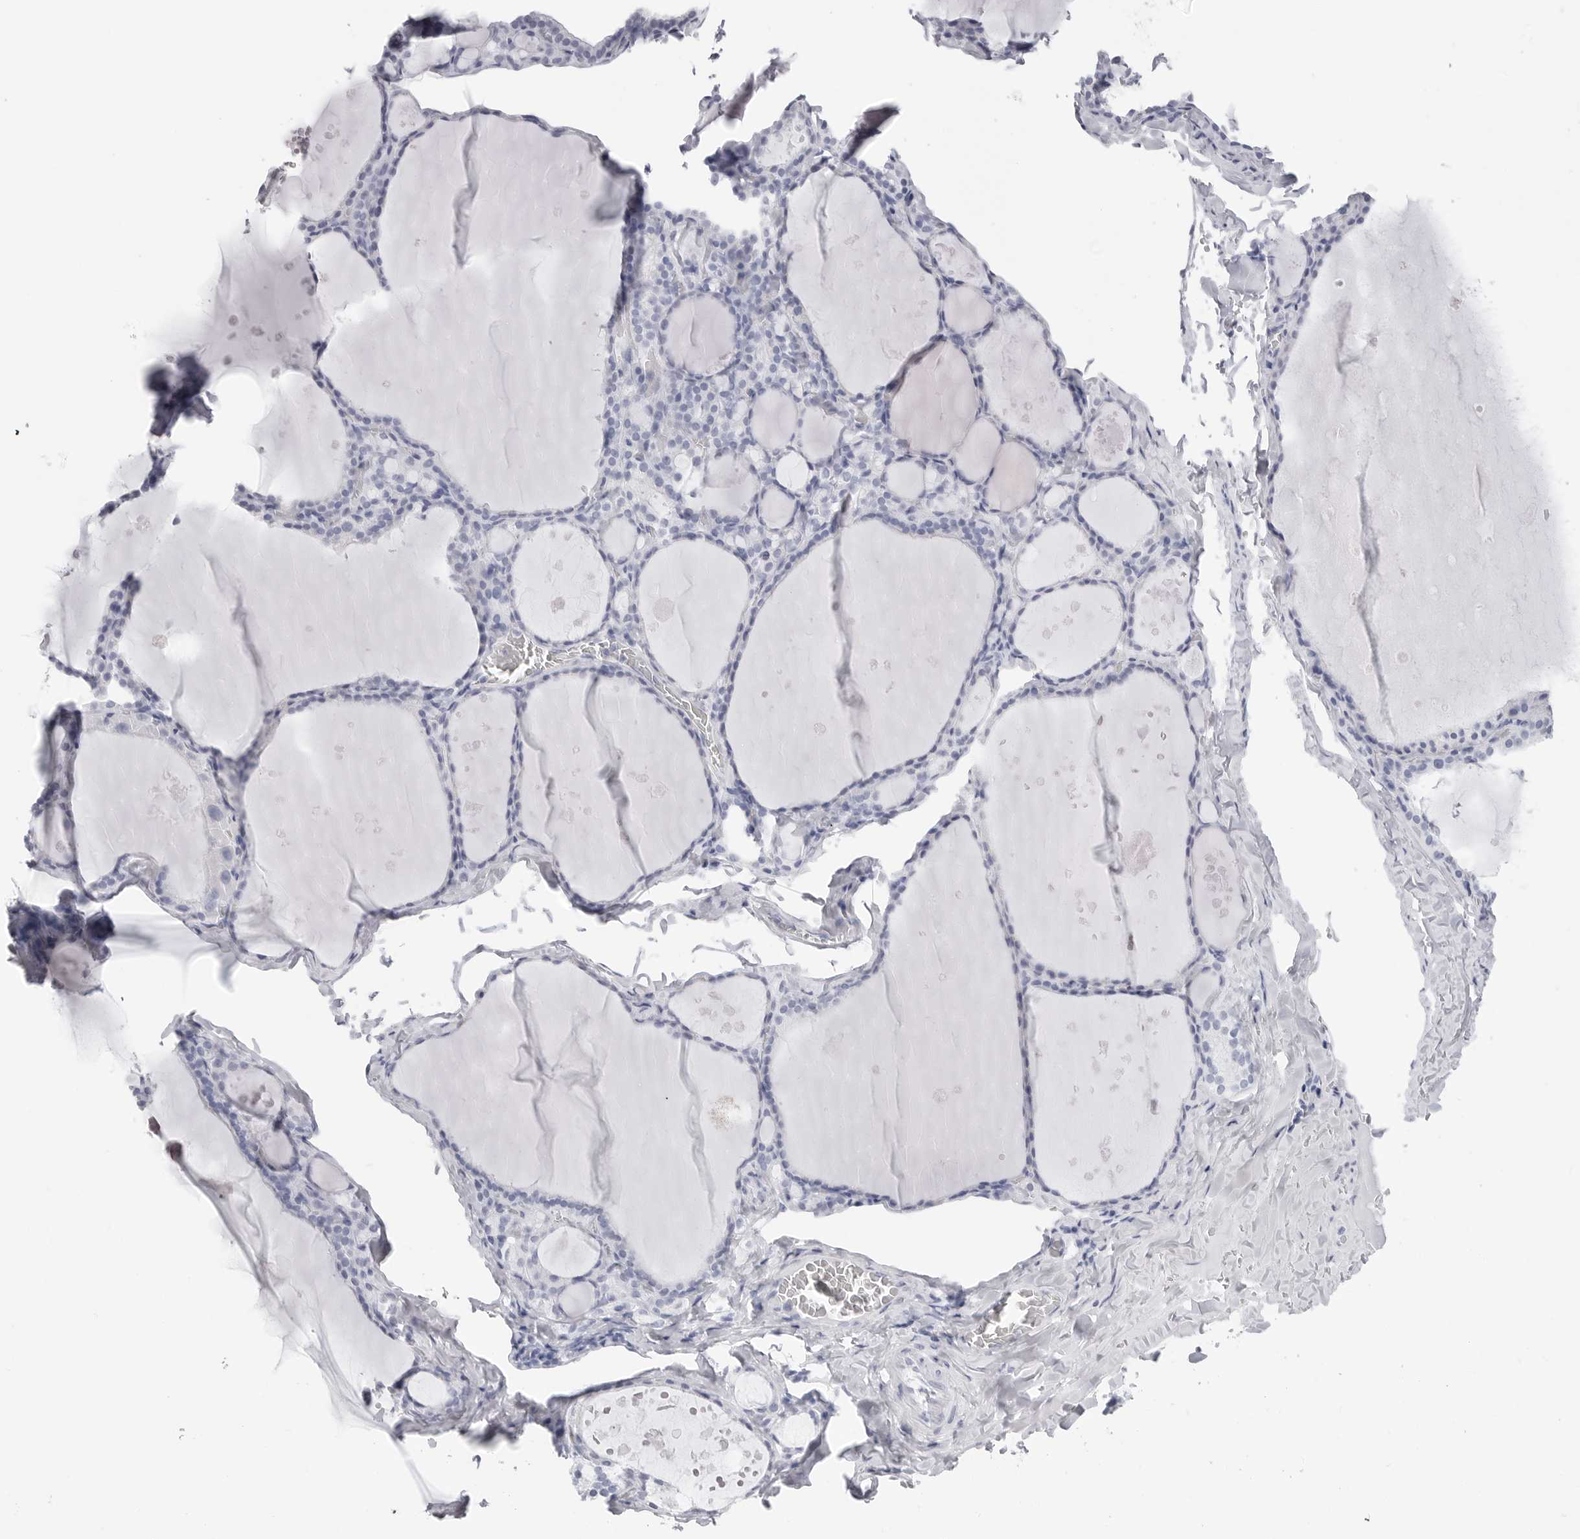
{"staining": {"intensity": "negative", "quantity": "none", "location": "none"}, "tissue": "thyroid gland", "cell_type": "Glandular cells", "image_type": "normal", "snomed": [{"axis": "morphology", "description": "Normal tissue, NOS"}, {"axis": "topography", "description": "Thyroid gland"}], "caption": "A photomicrograph of thyroid gland stained for a protein demonstrates no brown staining in glandular cells. (DAB (3,3'-diaminobenzidine) immunohistochemistry with hematoxylin counter stain).", "gene": "CST2", "patient": {"sex": "male", "age": 56}}